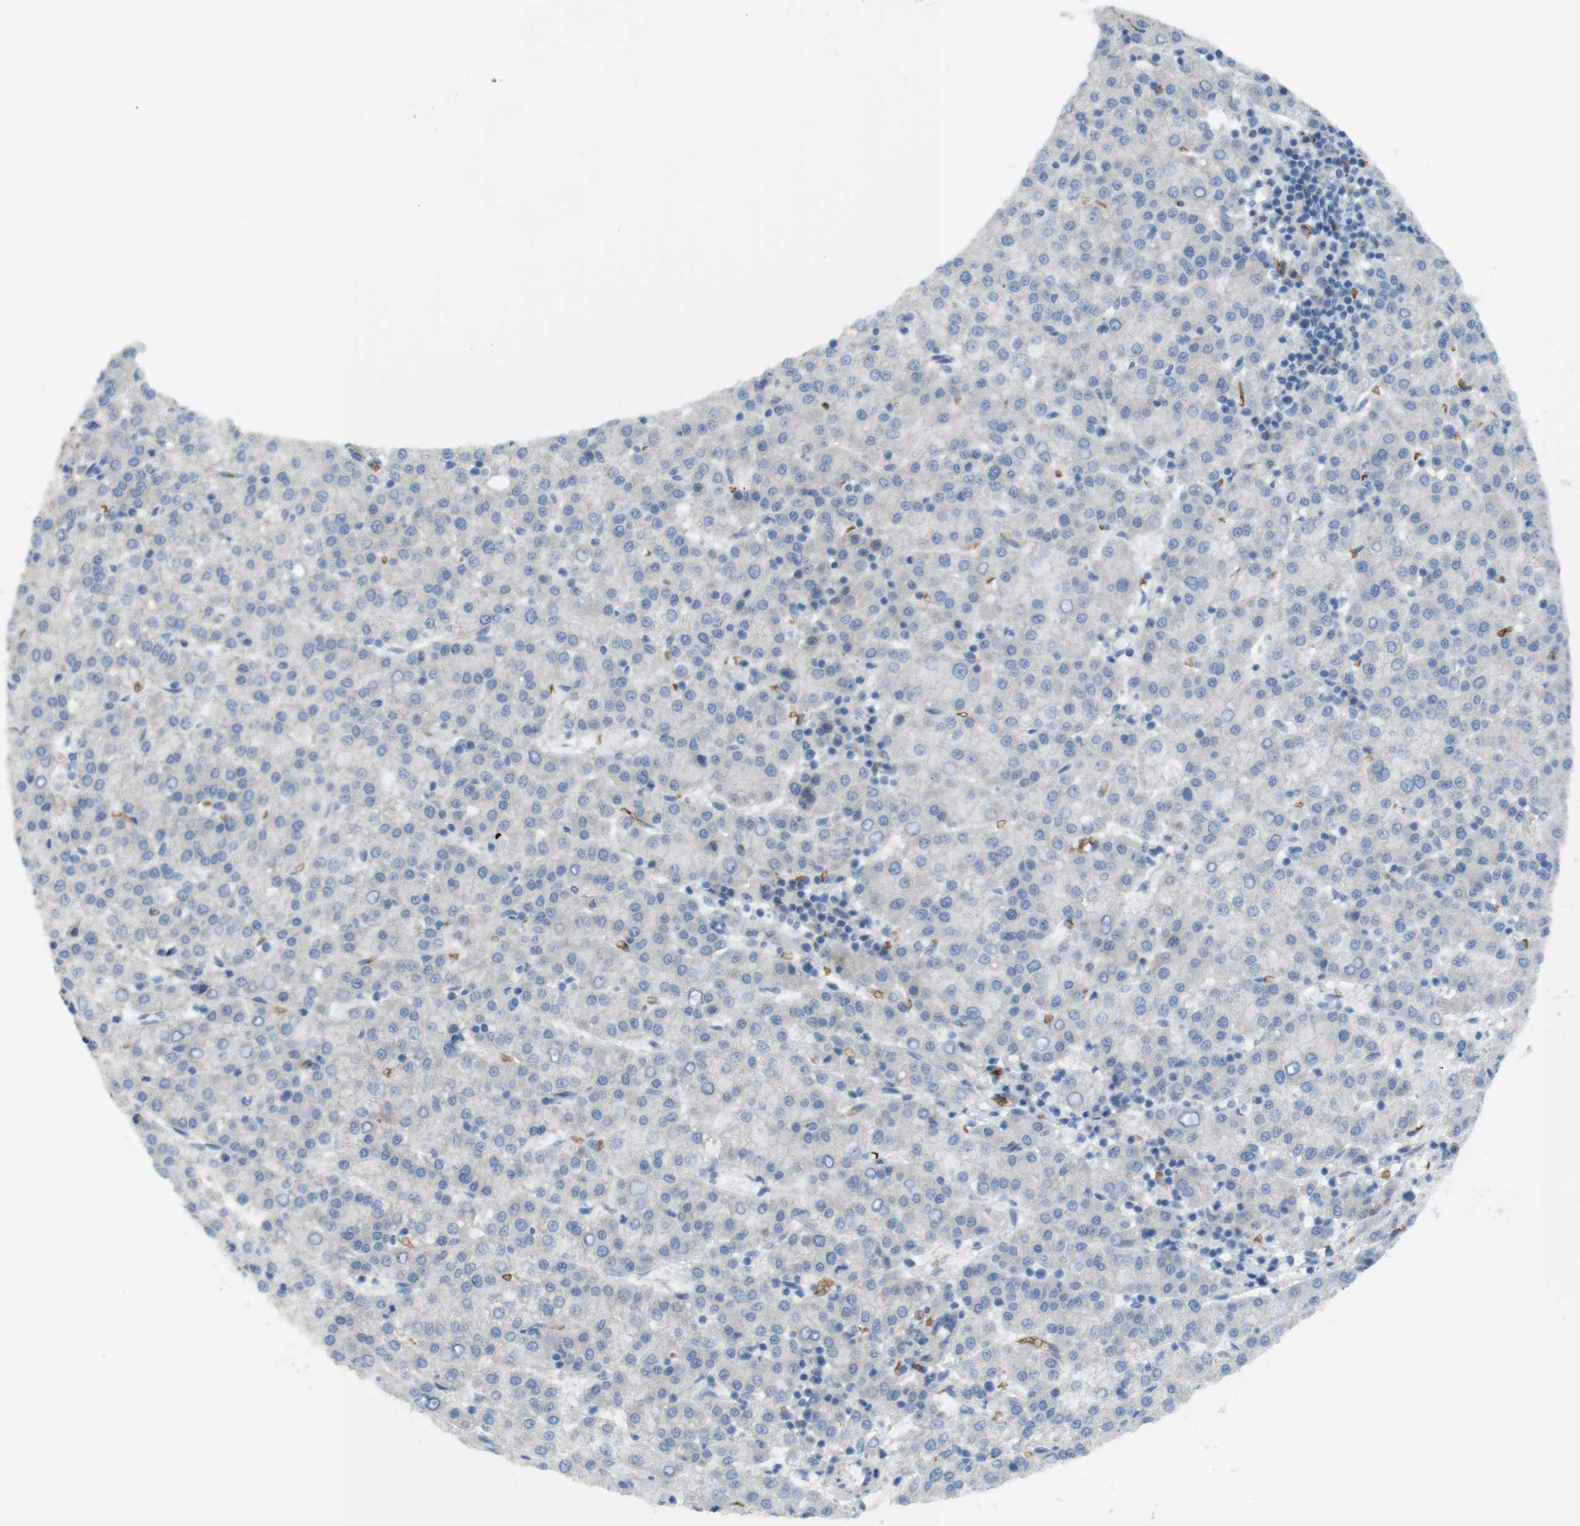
{"staining": {"intensity": "negative", "quantity": "none", "location": "none"}, "tissue": "liver cancer", "cell_type": "Tumor cells", "image_type": "cancer", "snomed": [{"axis": "morphology", "description": "Carcinoma, Hepatocellular, NOS"}, {"axis": "topography", "description": "Liver"}], "caption": "Liver cancer was stained to show a protein in brown. There is no significant expression in tumor cells.", "gene": "GYPA", "patient": {"sex": "female", "age": 58}}